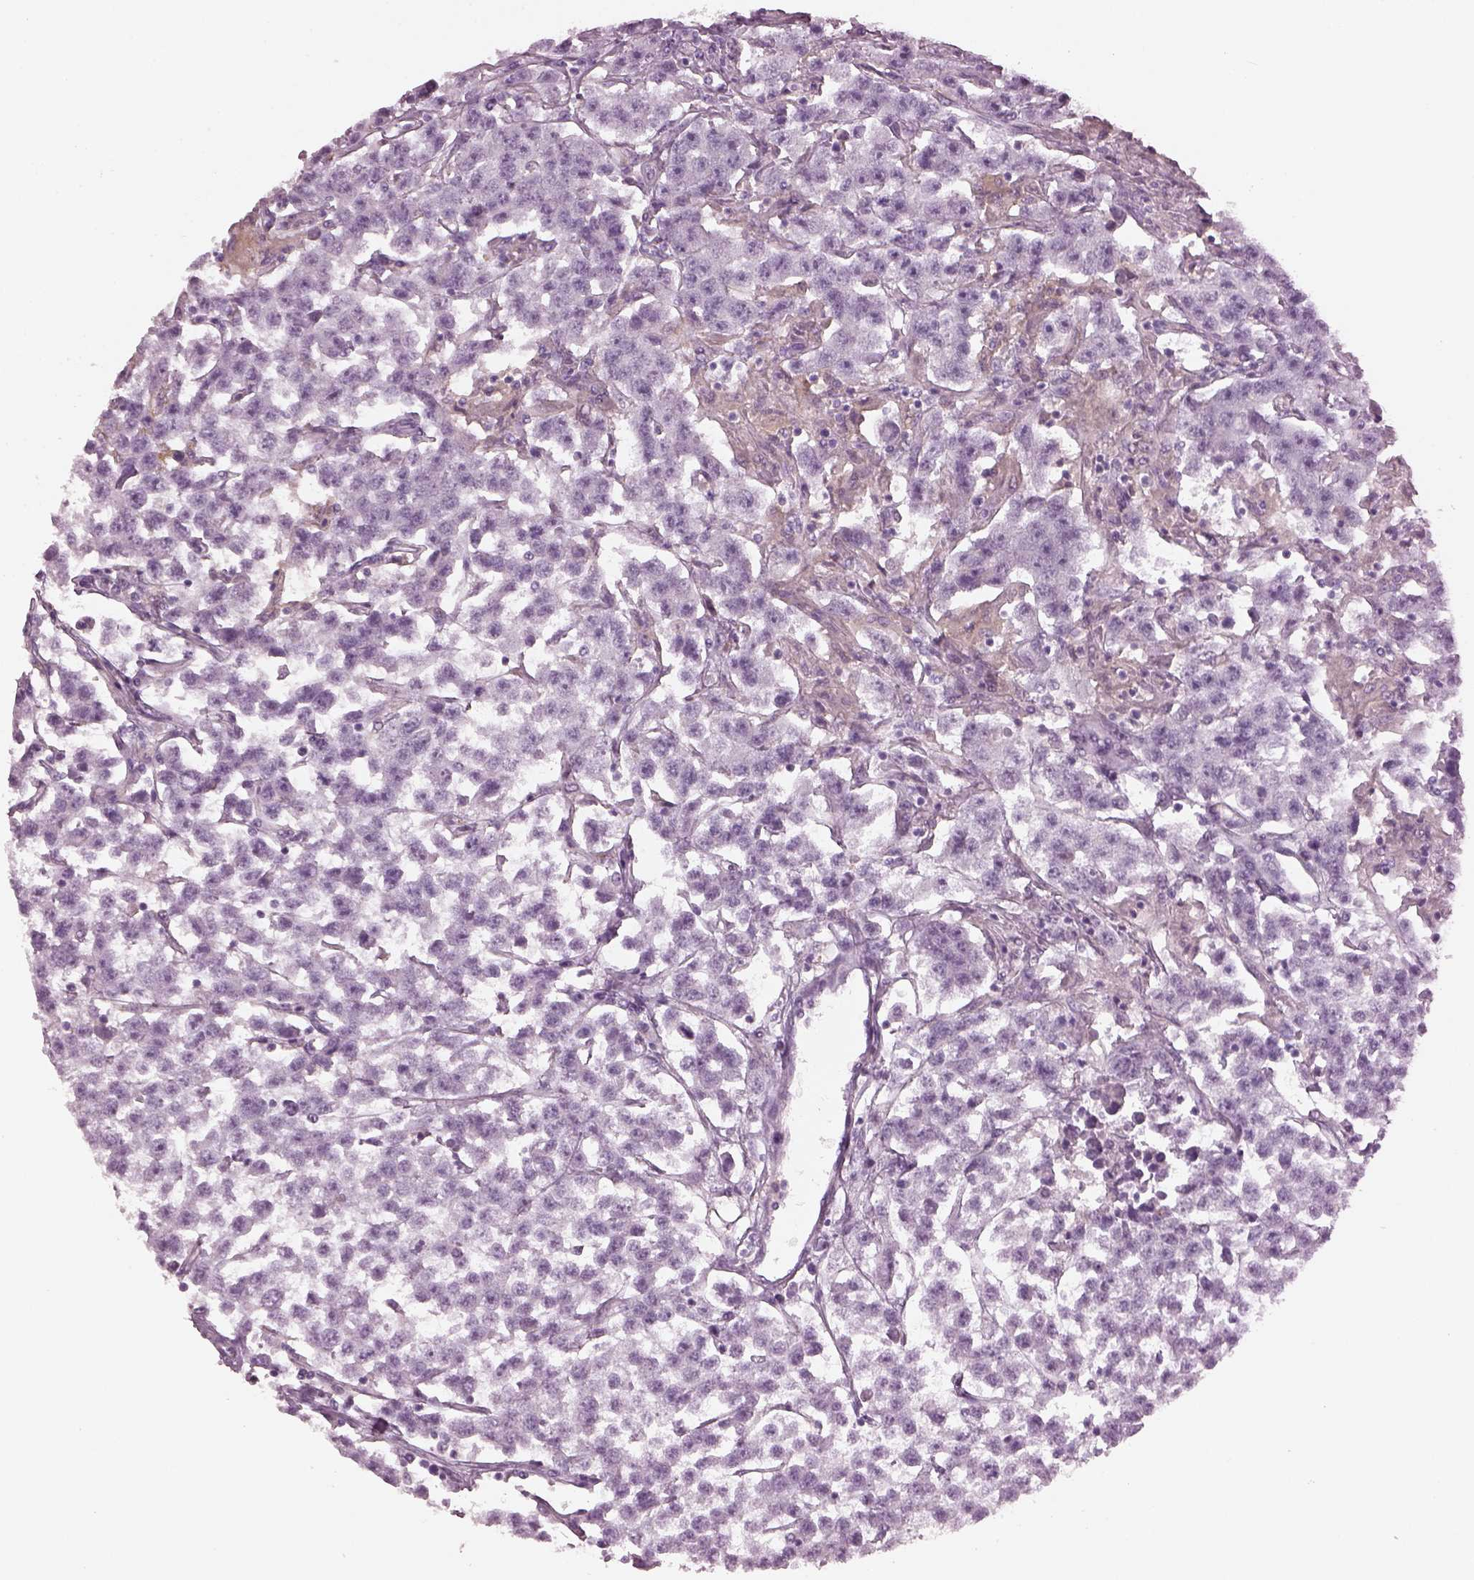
{"staining": {"intensity": "negative", "quantity": "none", "location": "none"}, "tissue": "testis cancer", "cell_type": "Tumor cells", "image_type": "cancer", "snomed": [{"axis": "morphology", "description": "Seminoma, NOS"}, {"axis": "topography", "description": "Testis"}], "caption": "Immunohistochemistry (IHC) image of neoplastic tissue: testis seminoma stained with DAB exhibits no significant protein expression in tumor cells.", "gene": "SHTN1", "patient": {"sex": "male", "age": 59}}